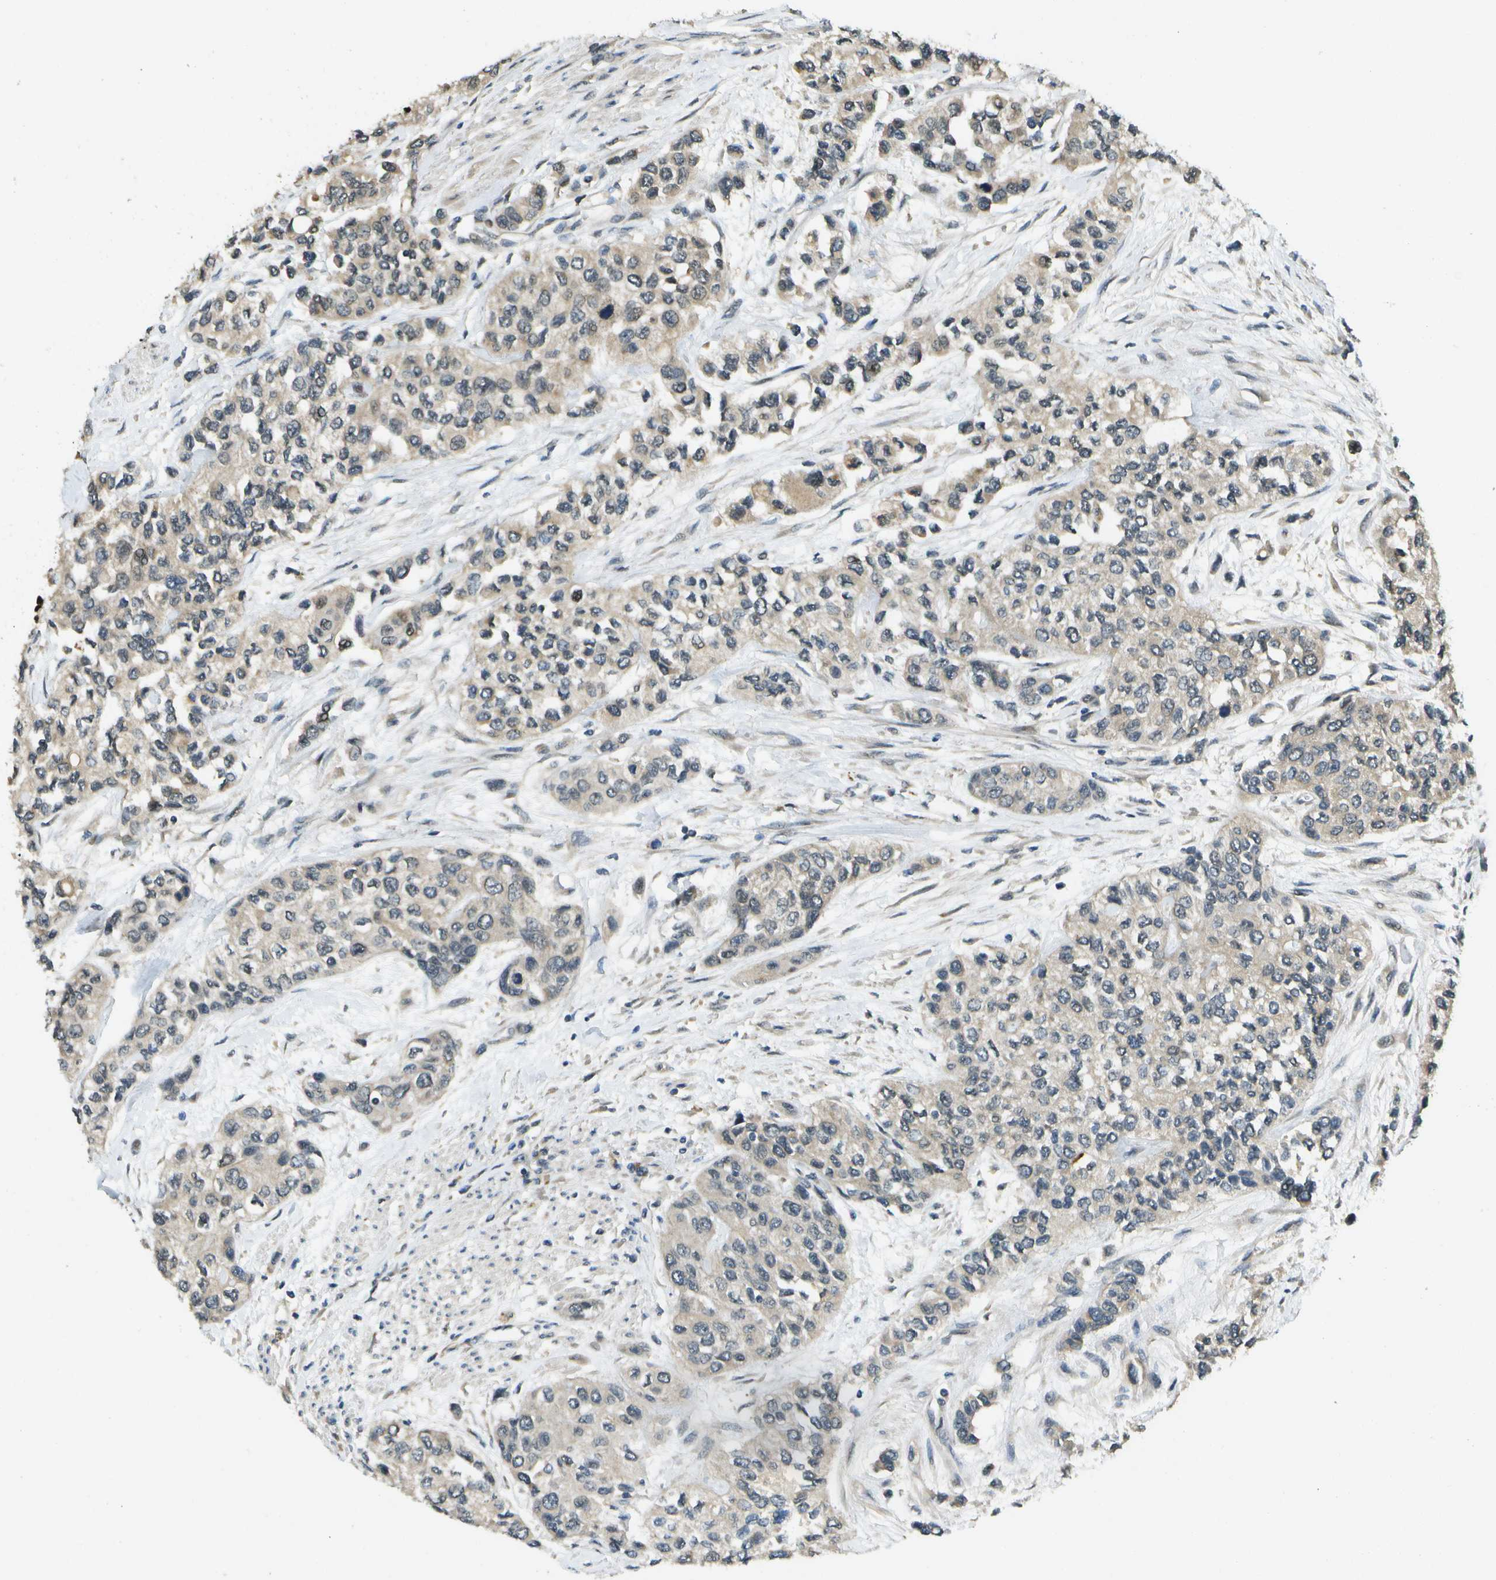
{"staining": {"intensity": "negative", "quantity": "none", "location": "none"}, "tissue": "urothelial cancer", "cell_type": "Tumor cells", "image_type": "cancer", "snomed": [{"axis": "morphology", "description": "Urothelial carcinoma, High grade"}, {"axis": "topography", "description": "Urinary bladder"}], "caption": "The histopathology image demonstrates no staining of tumor cells in urothelial cancer.", "gene": "GANC", "patient": {"sex": "female", "age": 56}}